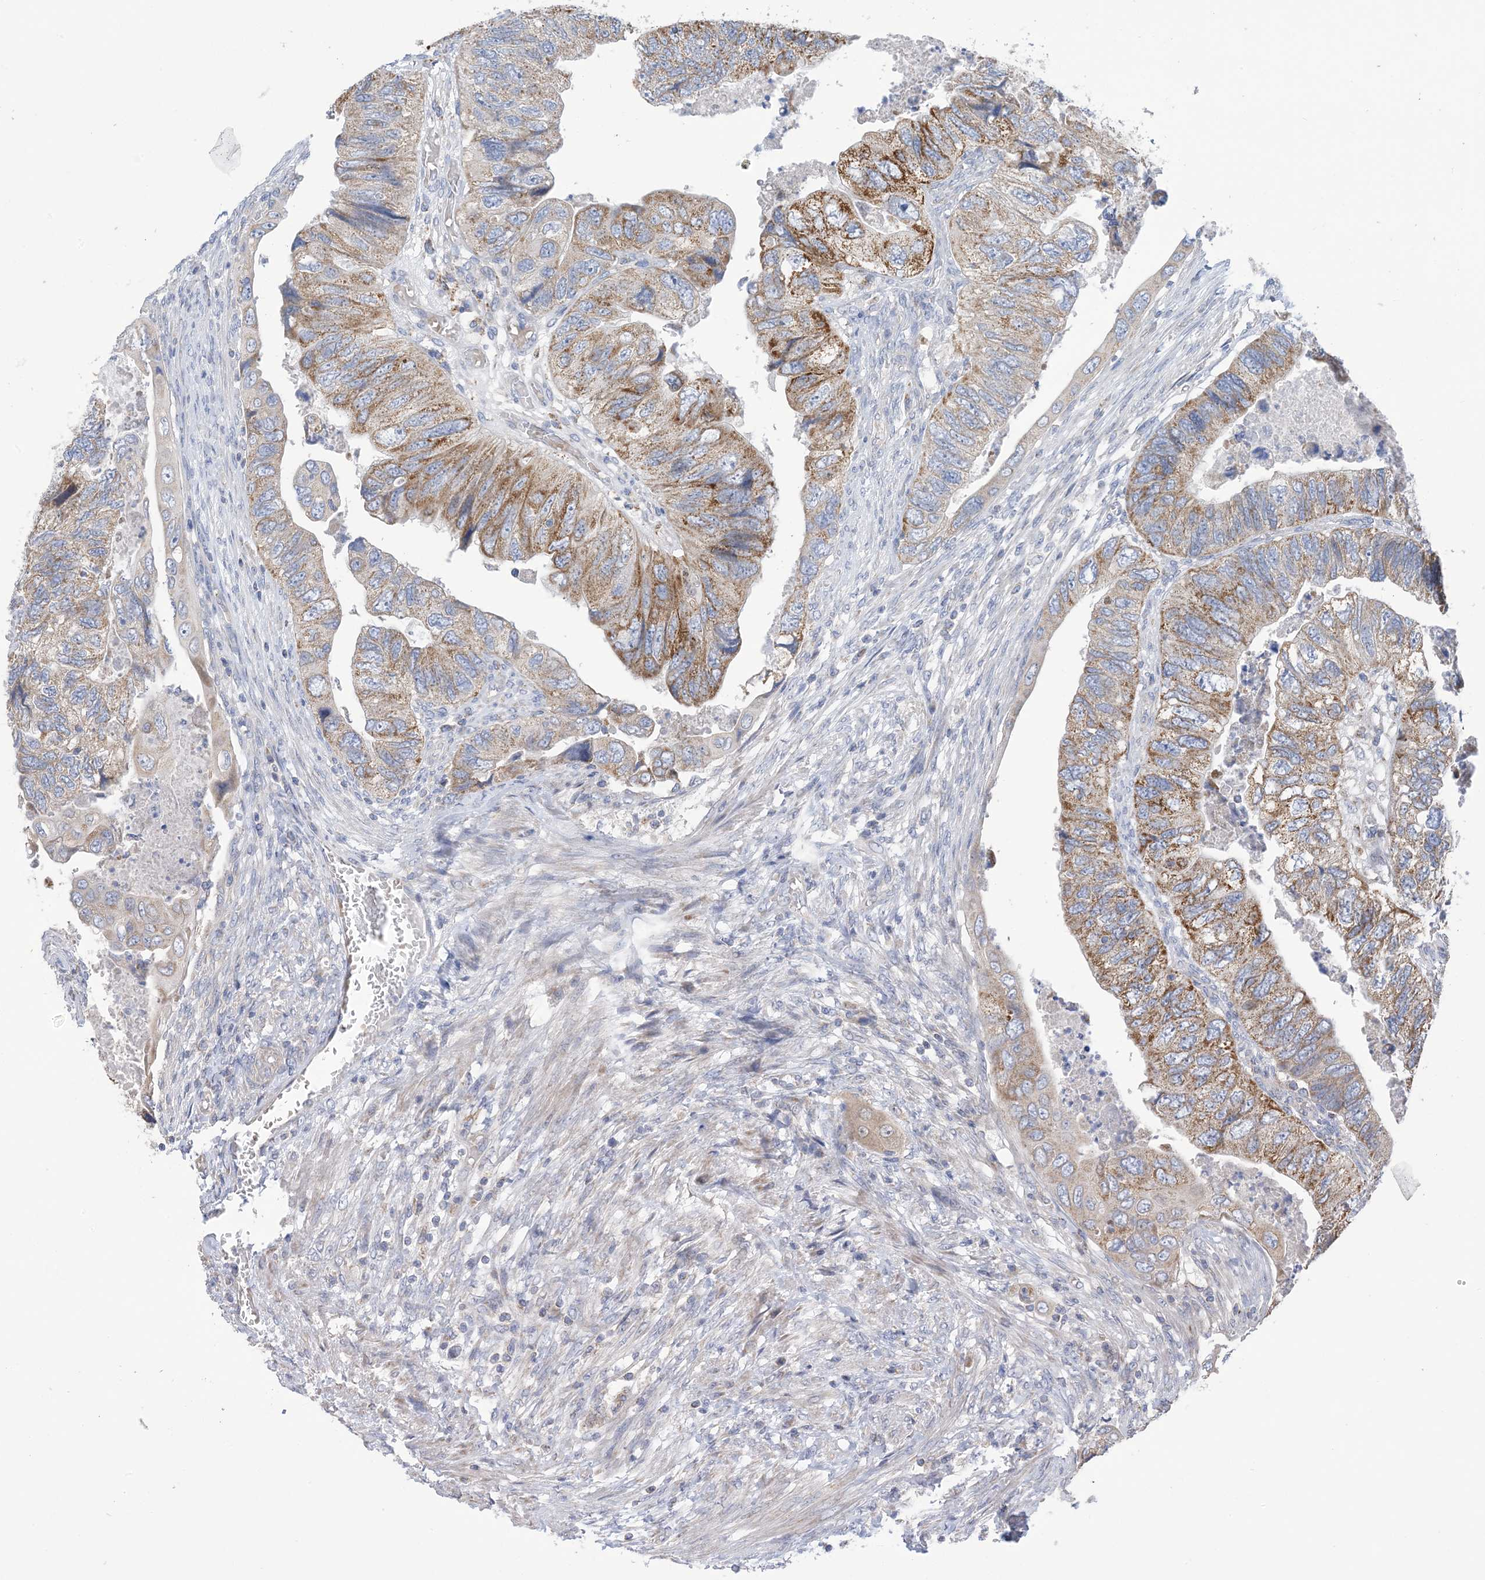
{"staining": {"intensity": "moderate", "quantity": ">75%", "location": "cytoplasmic/membranous"}, "tissue": "colorectal cancer", "cell_type": "Tumor cells", "image_type": "cancer", "snomed": [{"axis": "morphology", "description": "Adenocarcinoma, NOS"}, {"axis": "topography", "description": "Rectum"}], "caption": "DAB immunohistochemical staining of human adenocarcinoma (colorectal) shows moderate cytoplasmic/membranous protein expression in about >75% of tumor cells.", "gene": "CLEC16A", "patient": {"sex": "male", "age": 63}}